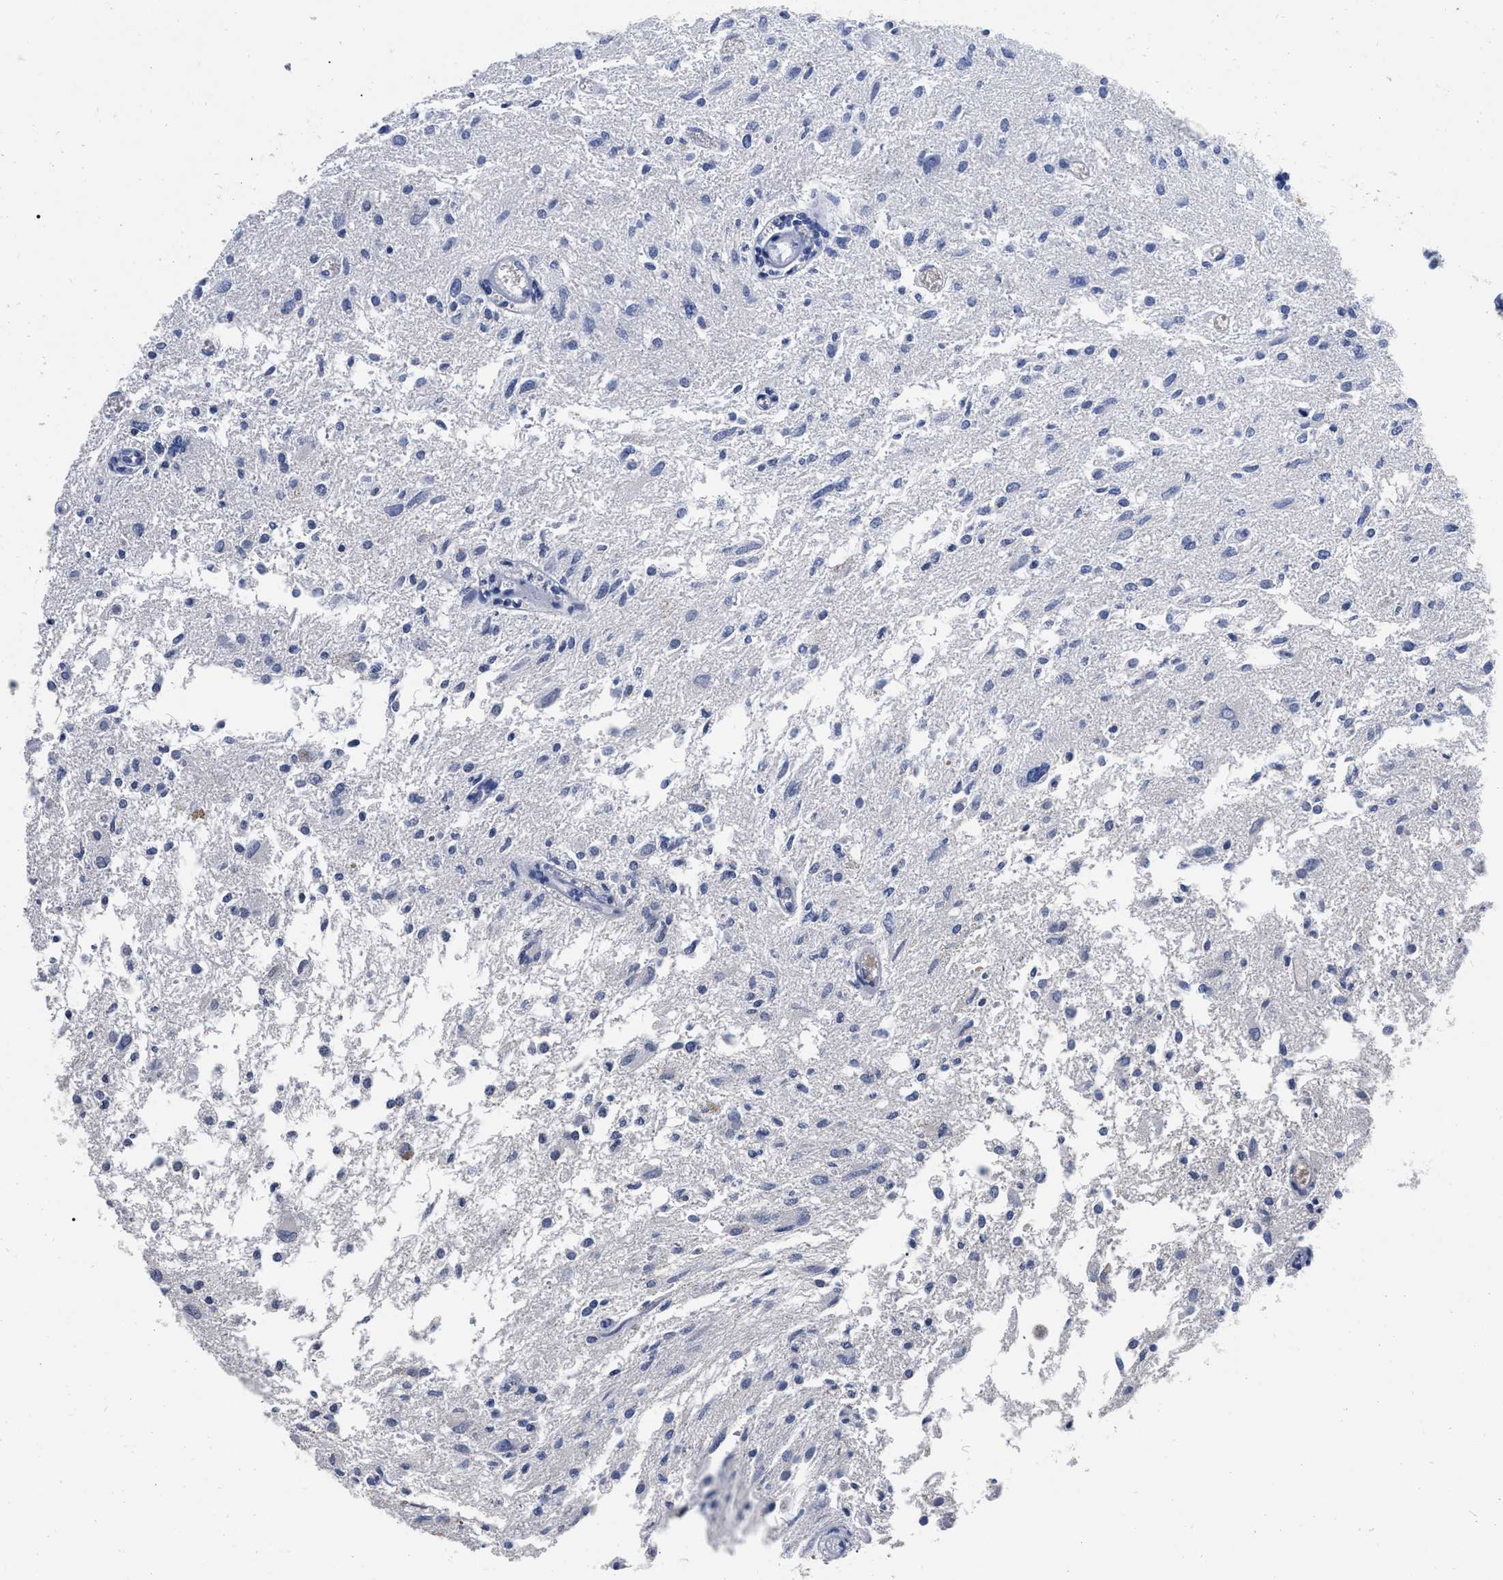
{"staining": {"intensity": "negative", "quantity": "none", "location": "none"}, "tissue": "glioma", "cell_type": "Tumor cells", "image_type": "cancer", "snomed": [{"axis": "morphology", "description": "Glioma, malignant, High grade"}, {"axis": "topography", "description": "Brain"}], "caption": "This histopathology image is of glioma stained with immunohistochemistry to label a protein in brown with the nuclei are counter-stained blue. There is no positivity in tumor cells. (DAB IHC, high magnification).", "gene": "IGHV5-51", "patient": {"sex": "female", "age": 59}}